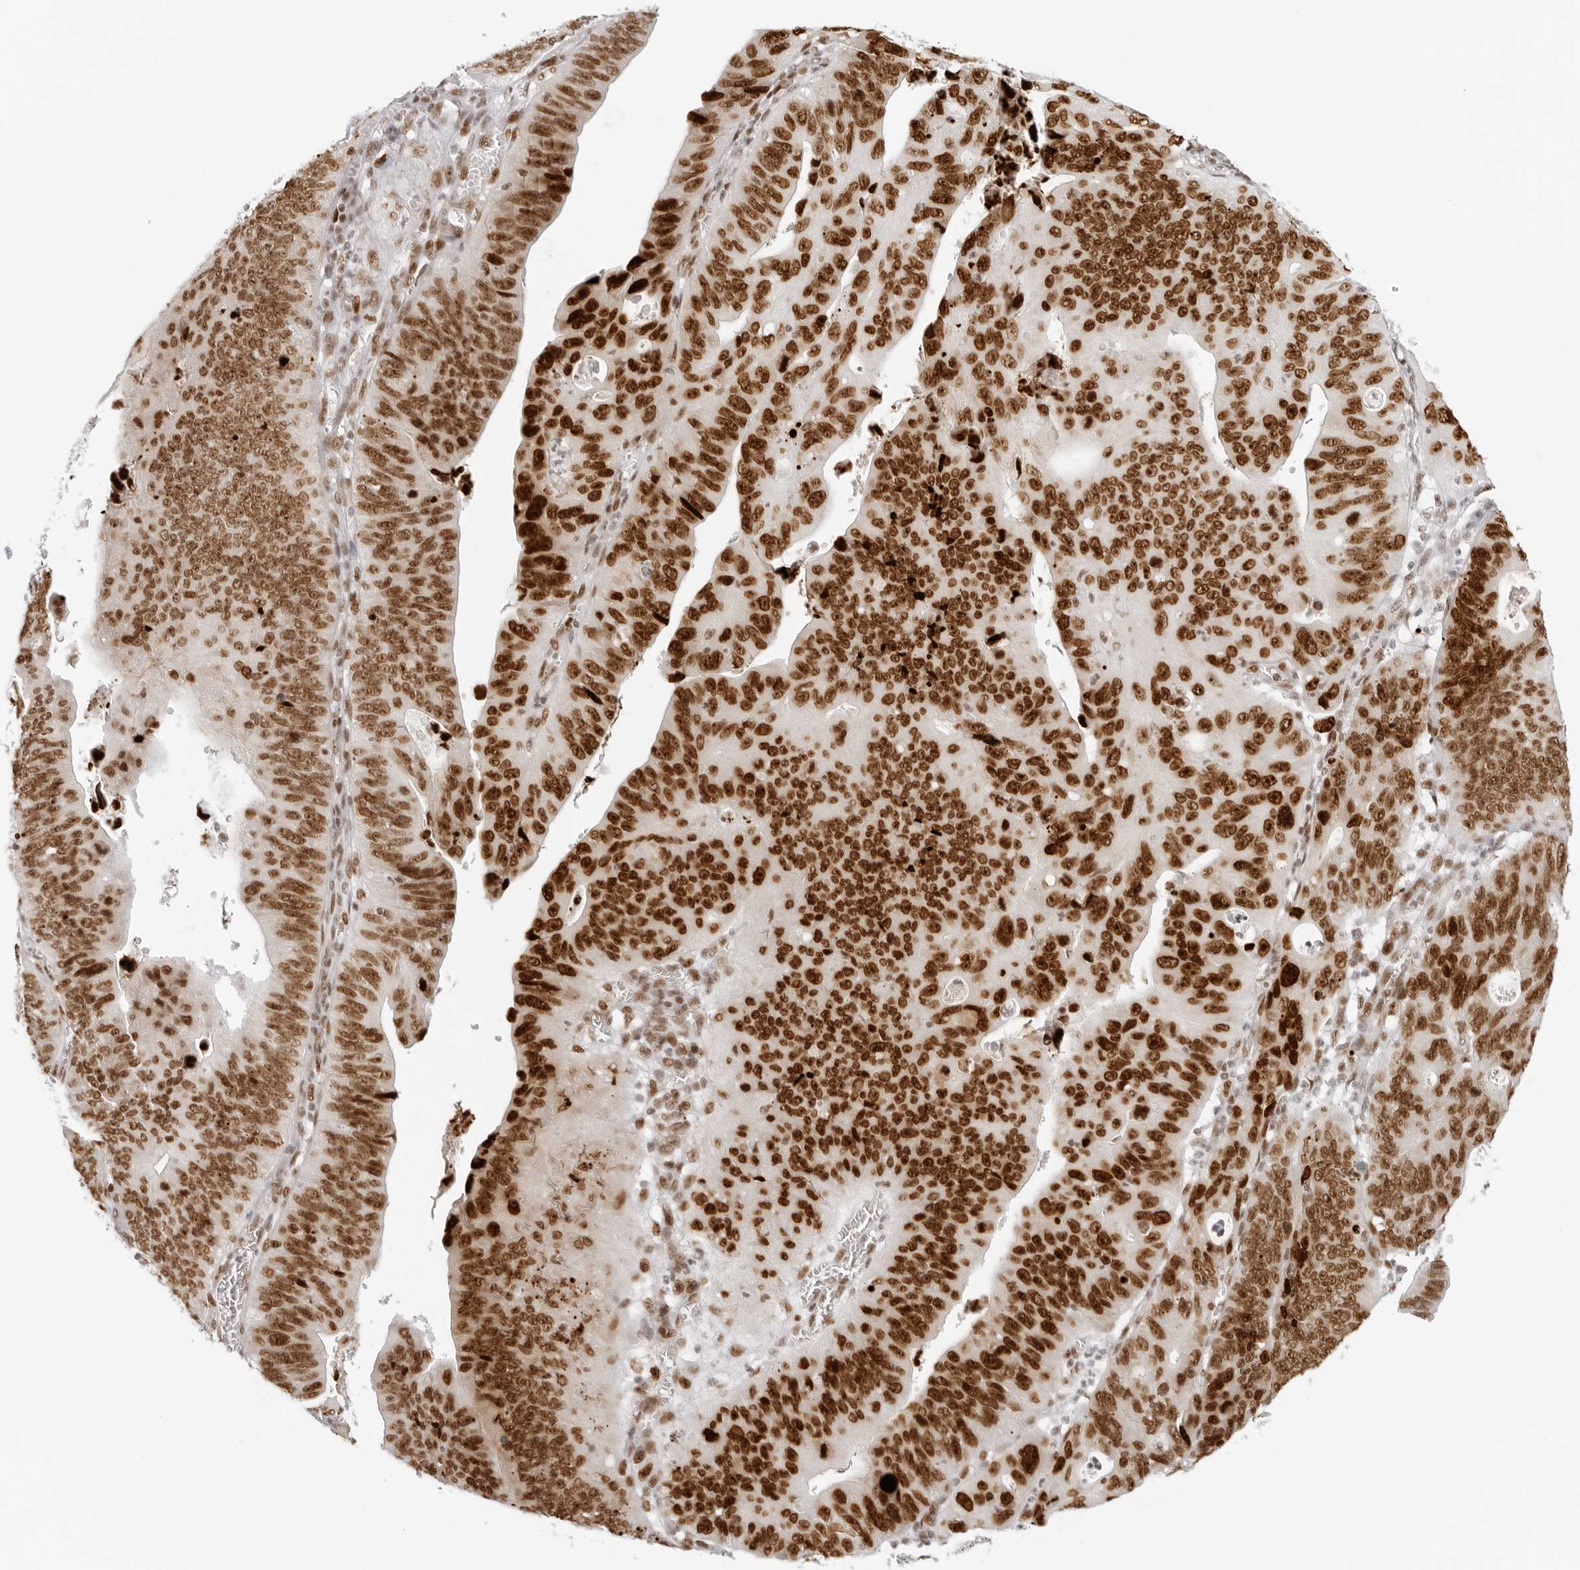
{"staining": {"intensity": "strong", "quantity": ">75%", "location": "nuclear"}, "tissue": "stomach cancer", "cell_type": "Tumor cells", "image_type": "cancer", "snomed": [{"axis": "morphology", "description": "Adenocarcinoma, NOS"}, {"axis": "topography", "description": "Stomach"}], "caption": "Immunohistochemical staining of stomach adenocarcinoma reveals high levels of strong nuclear protein expression in about >75% of tumor cells. Ihc stains the protein in brown and the nuclei are stained blue.", "gene": "RCC1", "patient": {"sex": "male", "age": 59}}